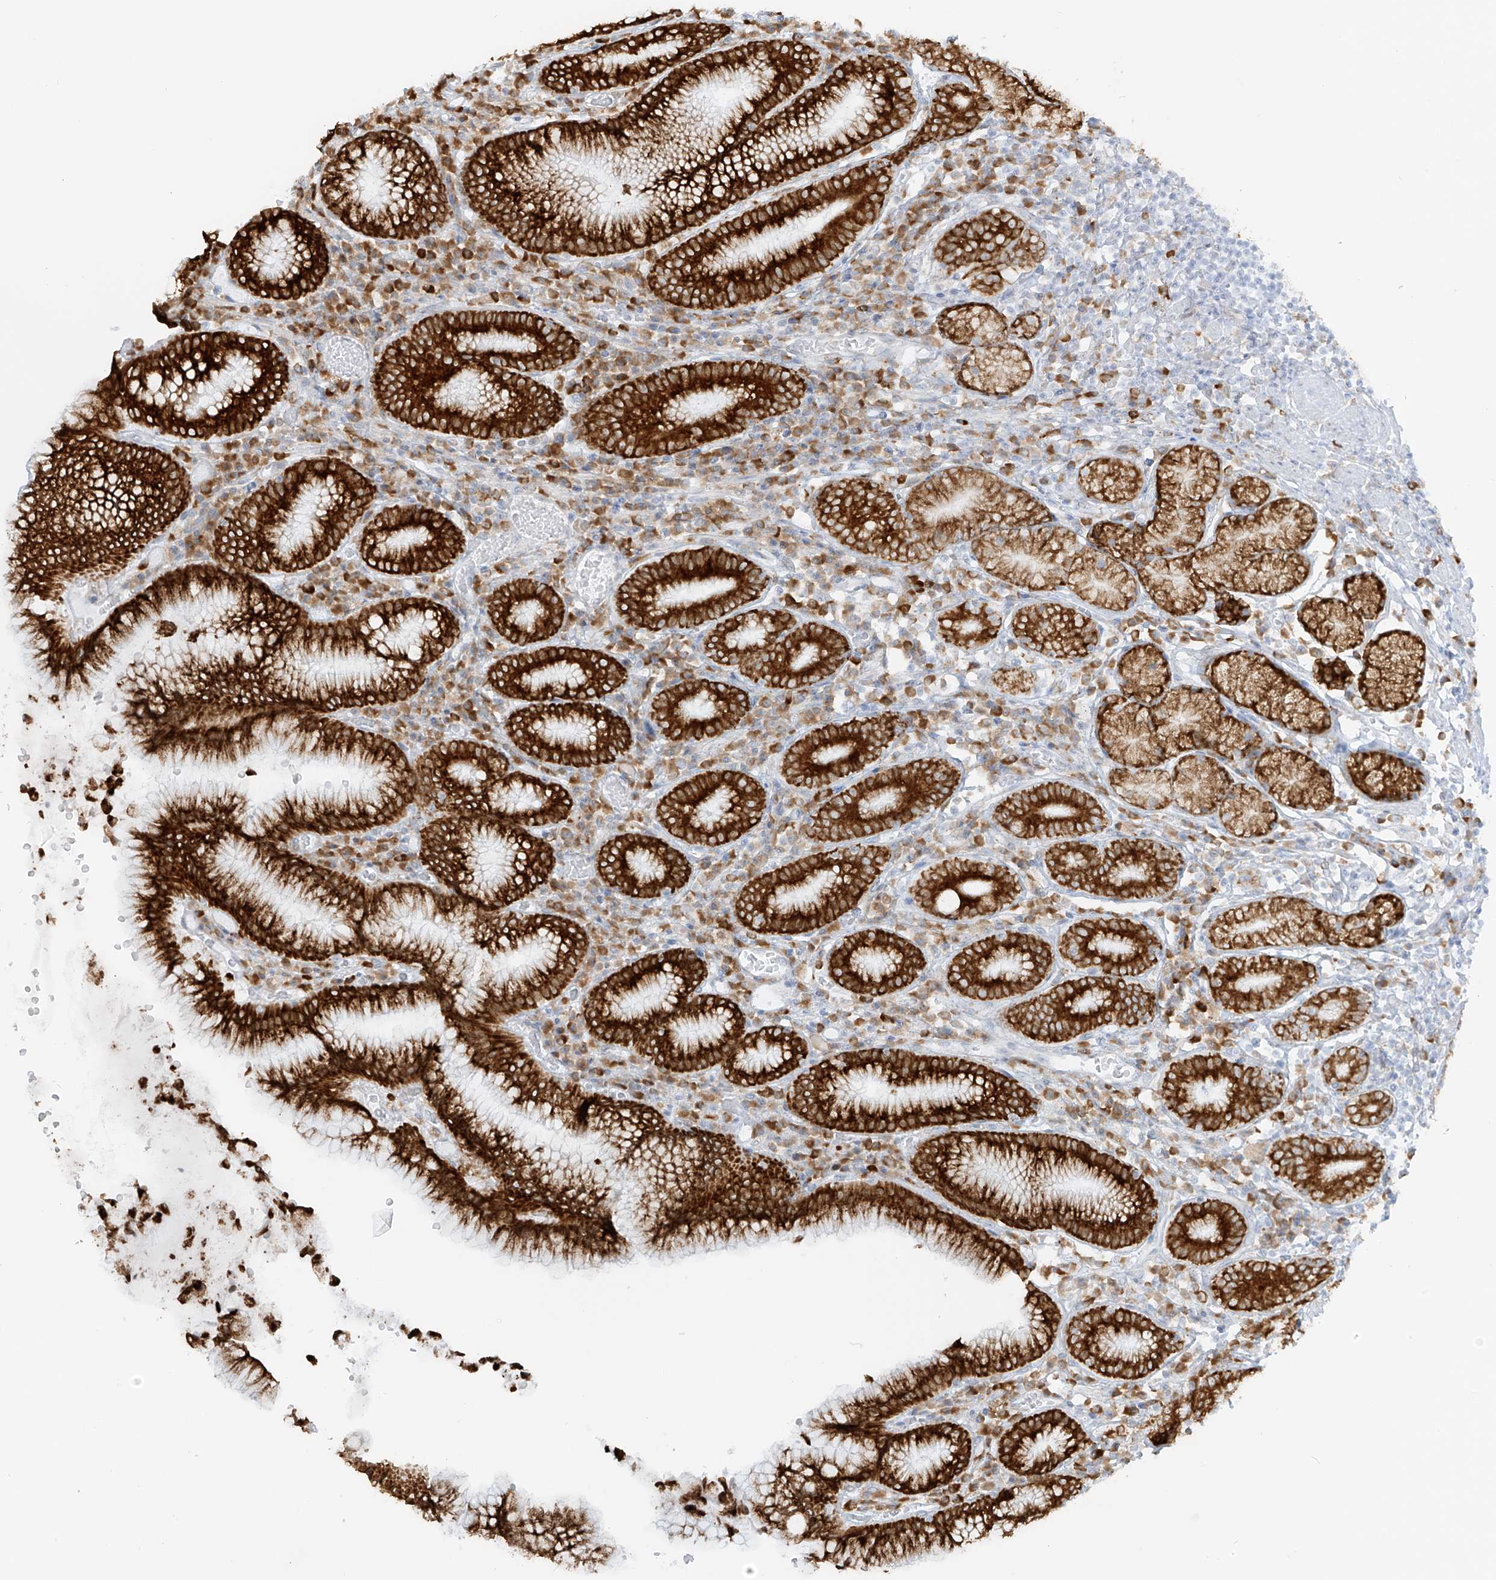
{"staining": {"intensity": "strong", "quantity": ">75%", "location": "cytoplasmic/membranous"}, "tissue": "stomach", "cell_type": "Glandular cells", "image_type": "normal", "snomed": [{"axis": "morphology", "description": "Normal tissue, NOS"}, {"axis": "topography", "description": "Stomach"}], "caption": "This is a histology image of IHC staining of normal stomach, which shows strong staining in the cytoplasmic/membranous of glandular cells.", "gene": "LRRC59", "patient": {"sex": "male", "age": 55}}